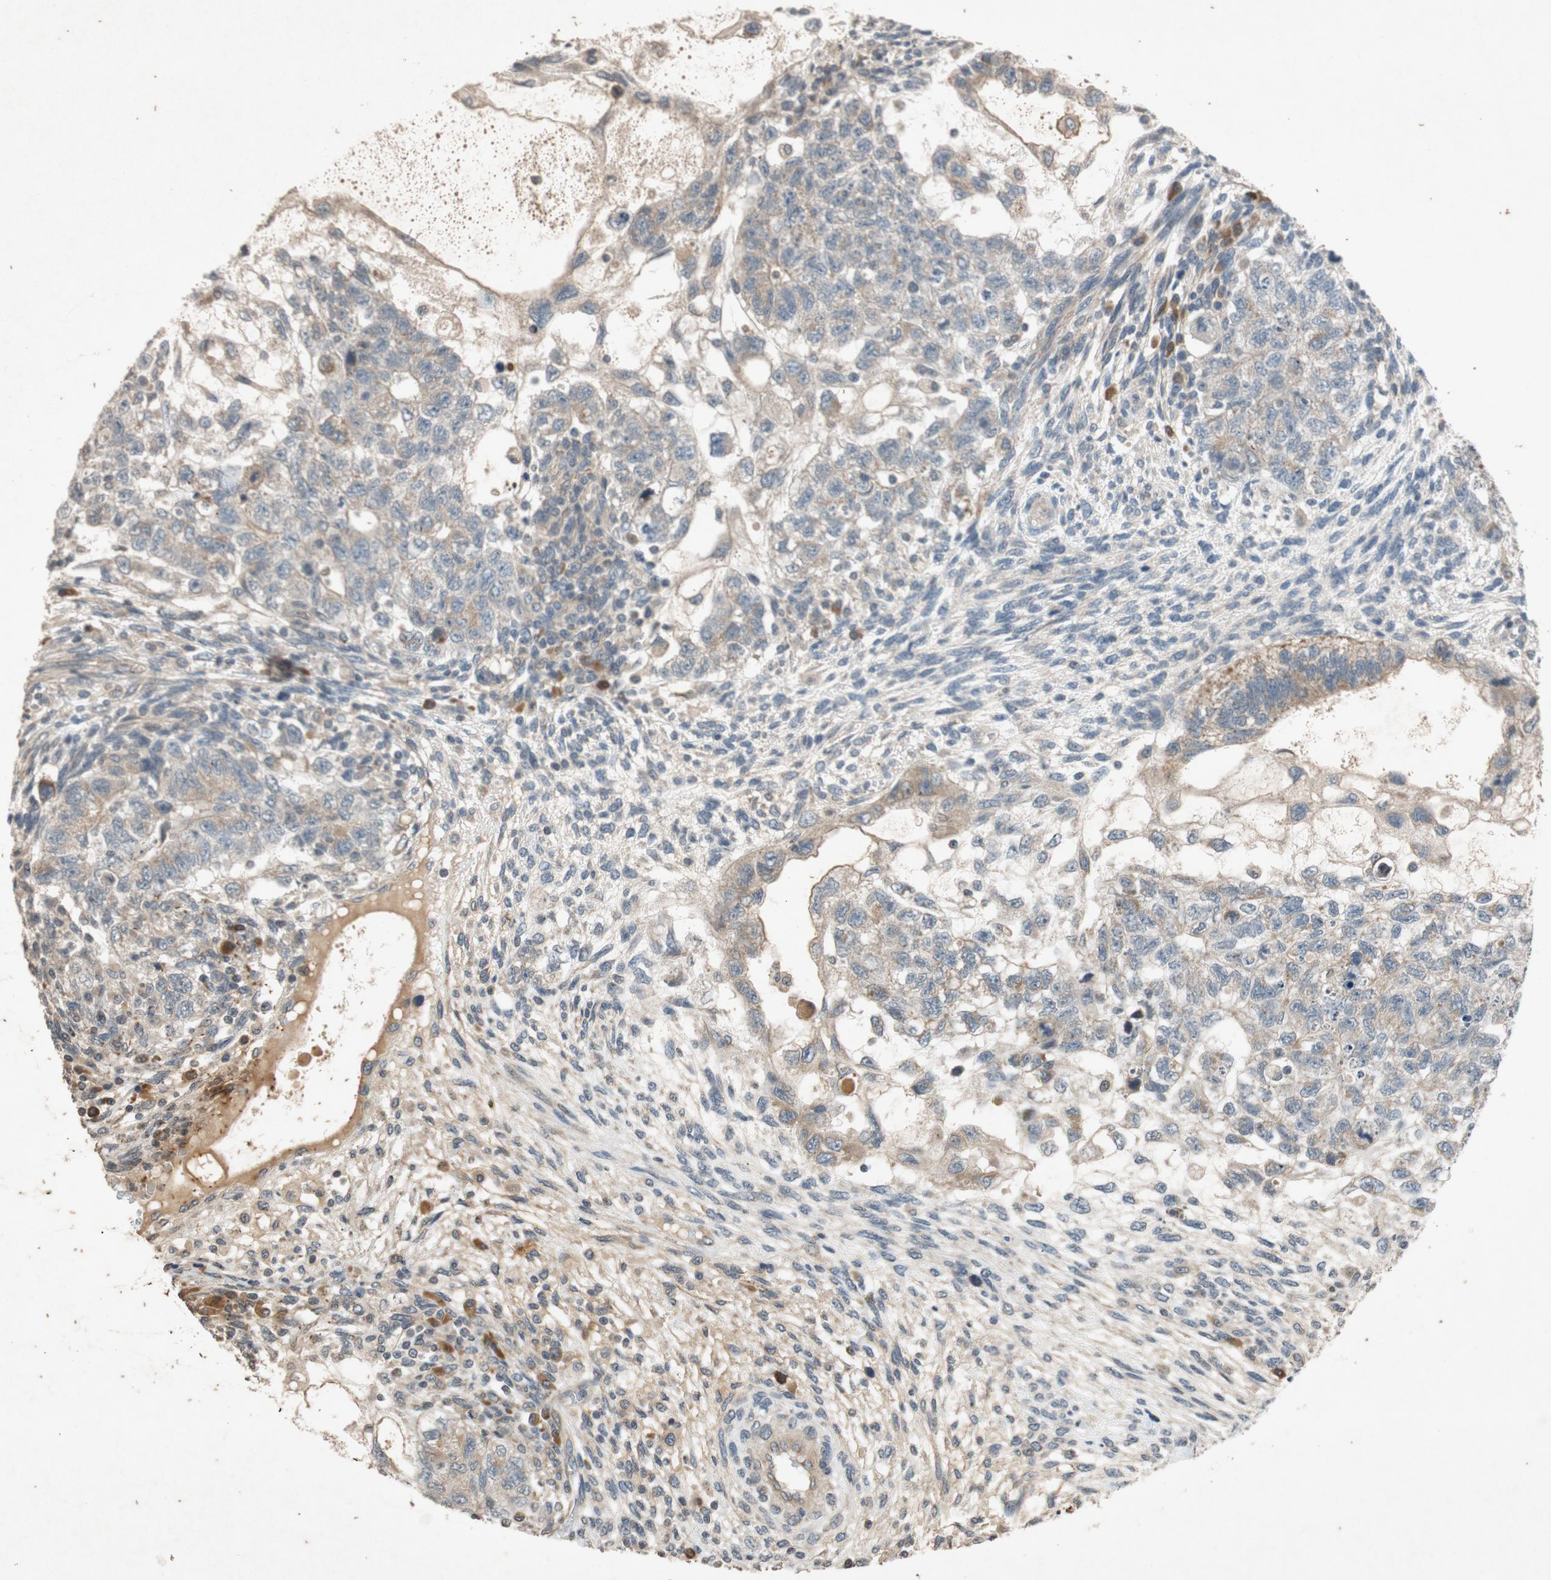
{"staining": {"intensity": "moderate", "quantity": "25%-75%", "location": "cytoplasmic/membranous"}, "tissue": "testis cancer", "cell_type": "Tumor cells", "image_type": "cancer", "snomed": [{"axis": "morphology", "description": "Normal tissue, NOS"}, {"axis": "morphology", "description": "Carcinoma, Embryonal, NOS"}, {"axis": "topography", "description": "Testis"}], "caption": "A brown stain labels moderate cytoplasmic/membranous staining of a protein in human testis cancer tumor cells. The staining was performed using DAB to visualize the protein expression in brown, while the nuclei were stained in blue with hematoxylin (Magnification: 20x).", "gene": "ATP2C1", "patient": {"sex": "male", "age": 36}}